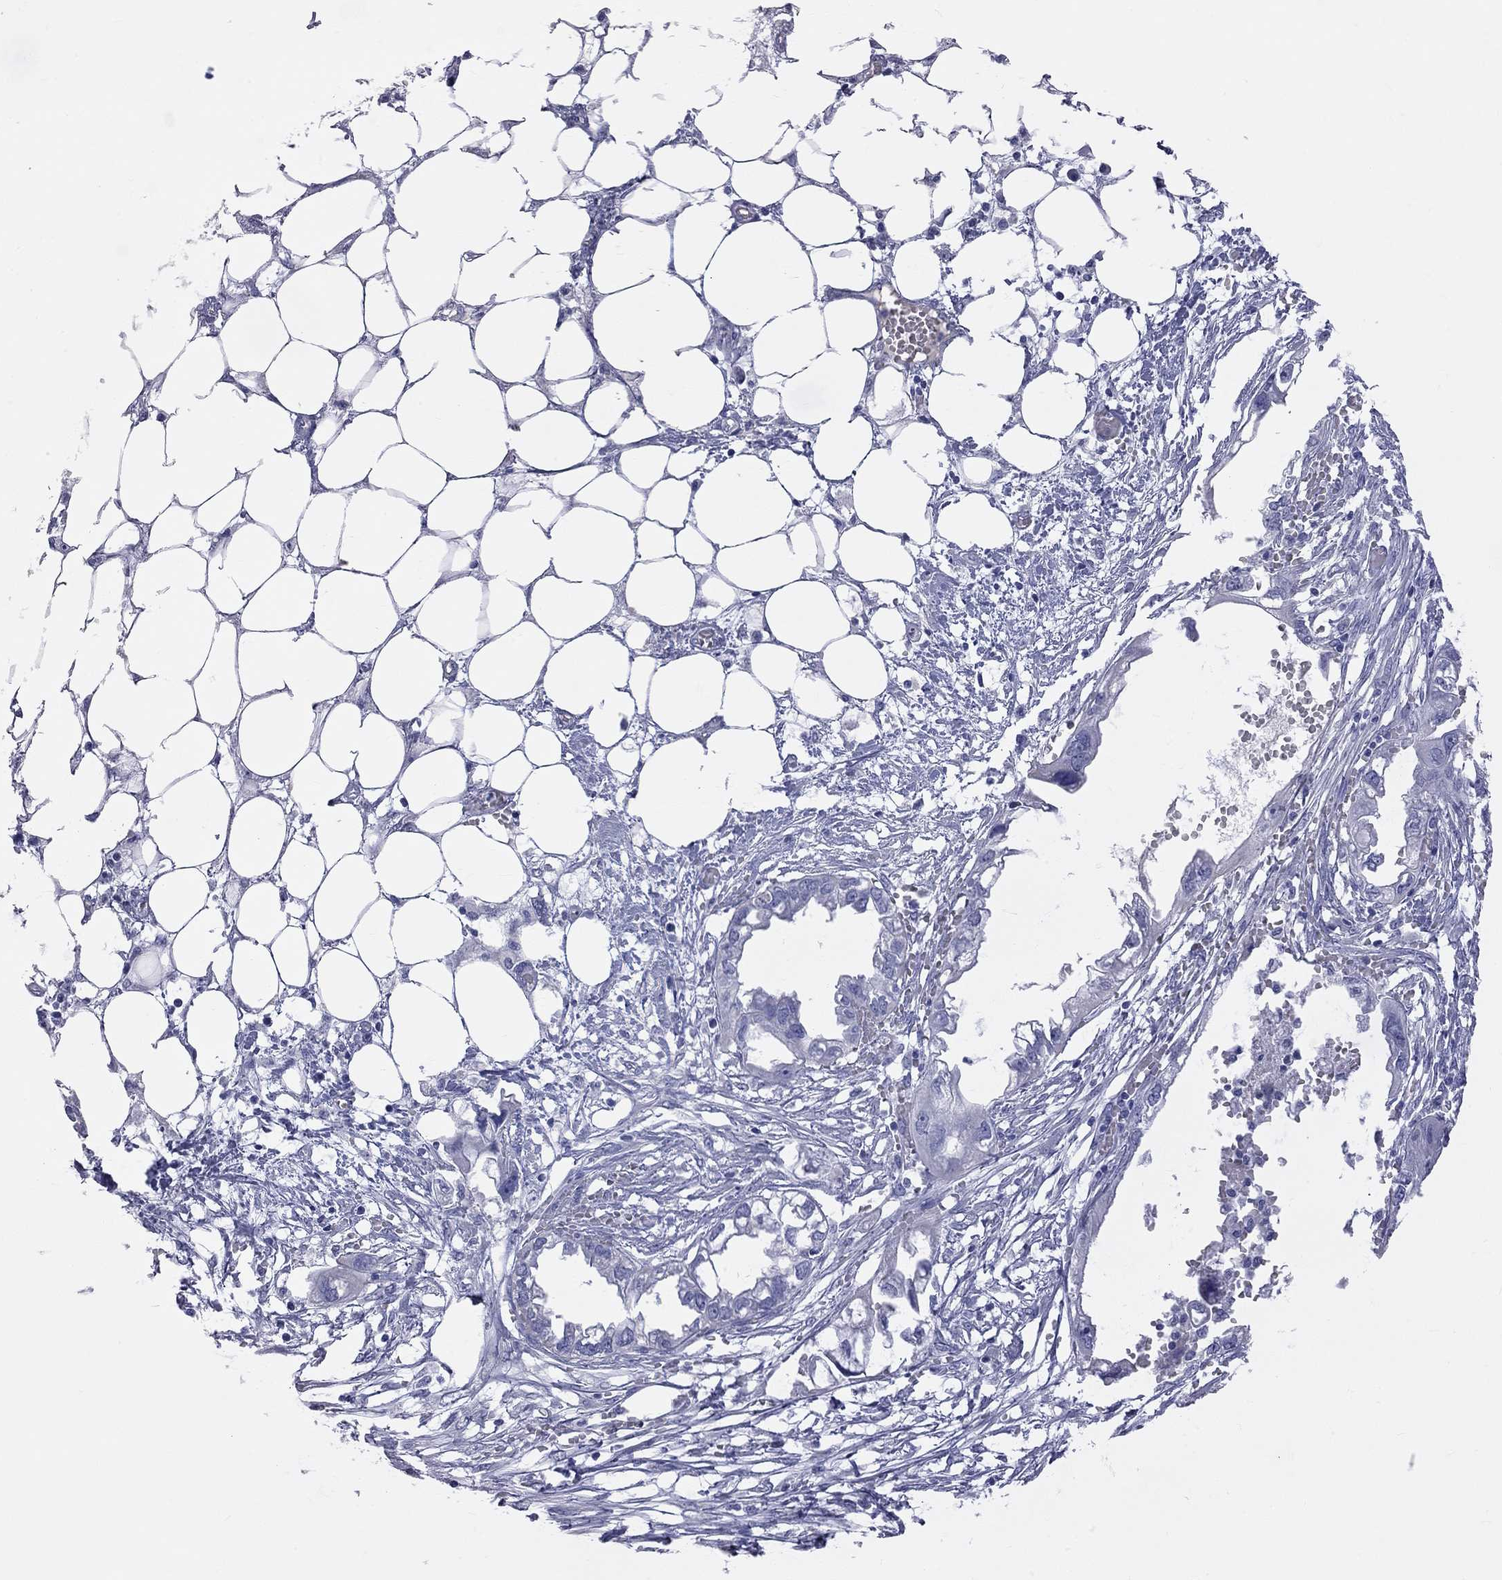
{"staining": {"intensity": "negative", "quantity": "none", "location": "none"}, "tissue": "endometrial cancer", "cell_type": "Tumor cells", "image_type": "cancer", "snomed": [{"axis": "morphology", "description": "Adenocarcinoma, NOS"}, {"axis": "morphology", "description": "Adenocarcinoma, metastatic, NOS"}, {"axis": "topography", "description": "Adipose tissue"}, {"axis": "topography", "description": "Endometrium"}], "caption": "Tumor cells are negative for brown protein staining in endometrial cancer.", "gene": "KCND2", "patient": {"sex": "female", "age": 67}}